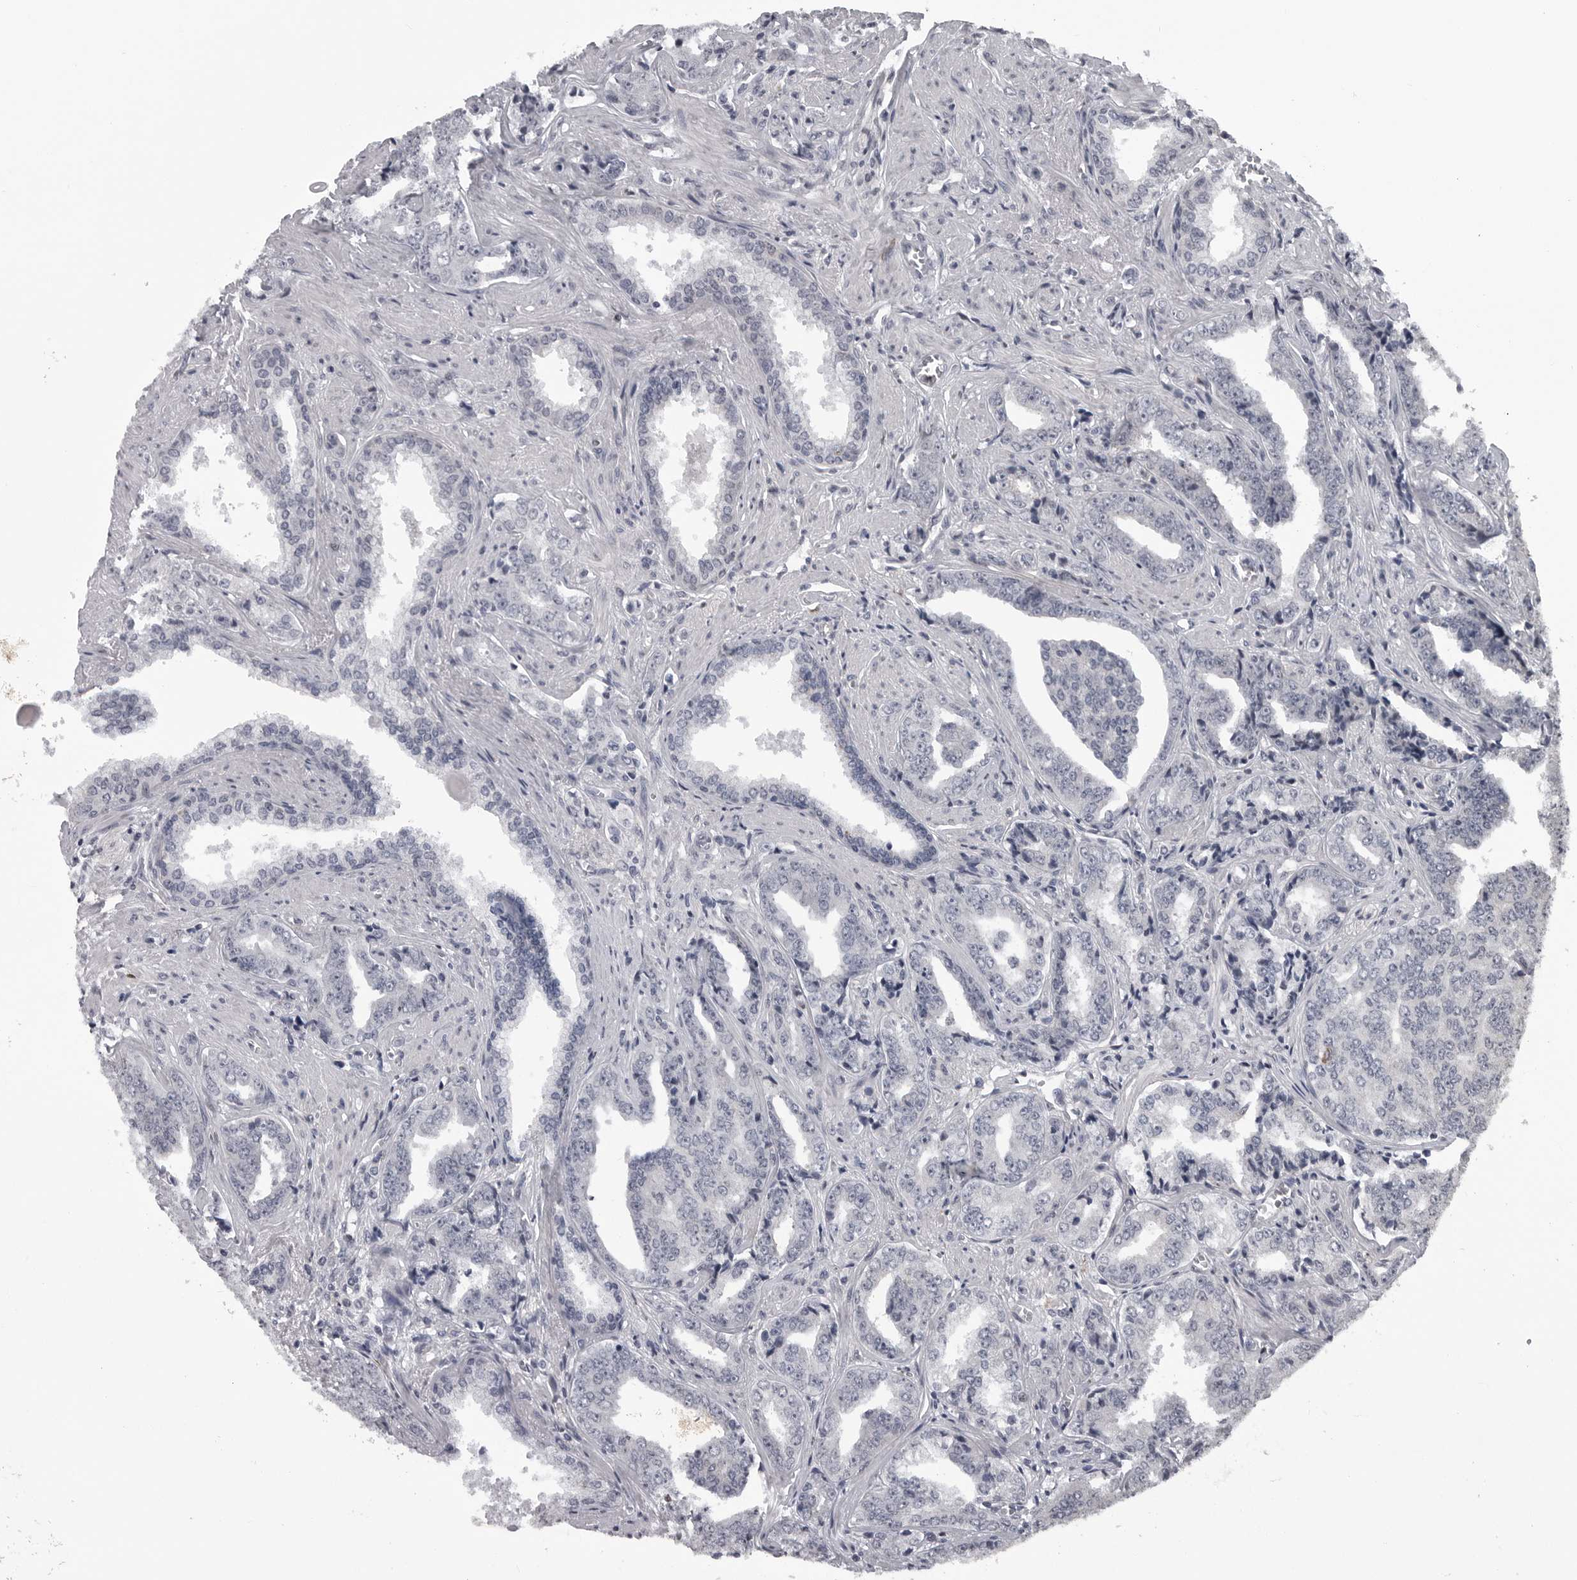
{"staining": {"intensity": "negative", "quantity": "none", "location": "none"}, "tissue": "prostate cancer", "cell_type": "Tumor cells", "image_type": "cancer", "snomed": [{"axis": "morphology", "description": "Adenocarcinoma, High grade"}, {"axis": "topography", "description": "Prostate"}], "caption": "Human prostate cancer stained for a protein using immunohistochemistry displays no expression in tumor cells.", "gene": "LYSMD1", "patient": {"sex": "male", "age": 71}}